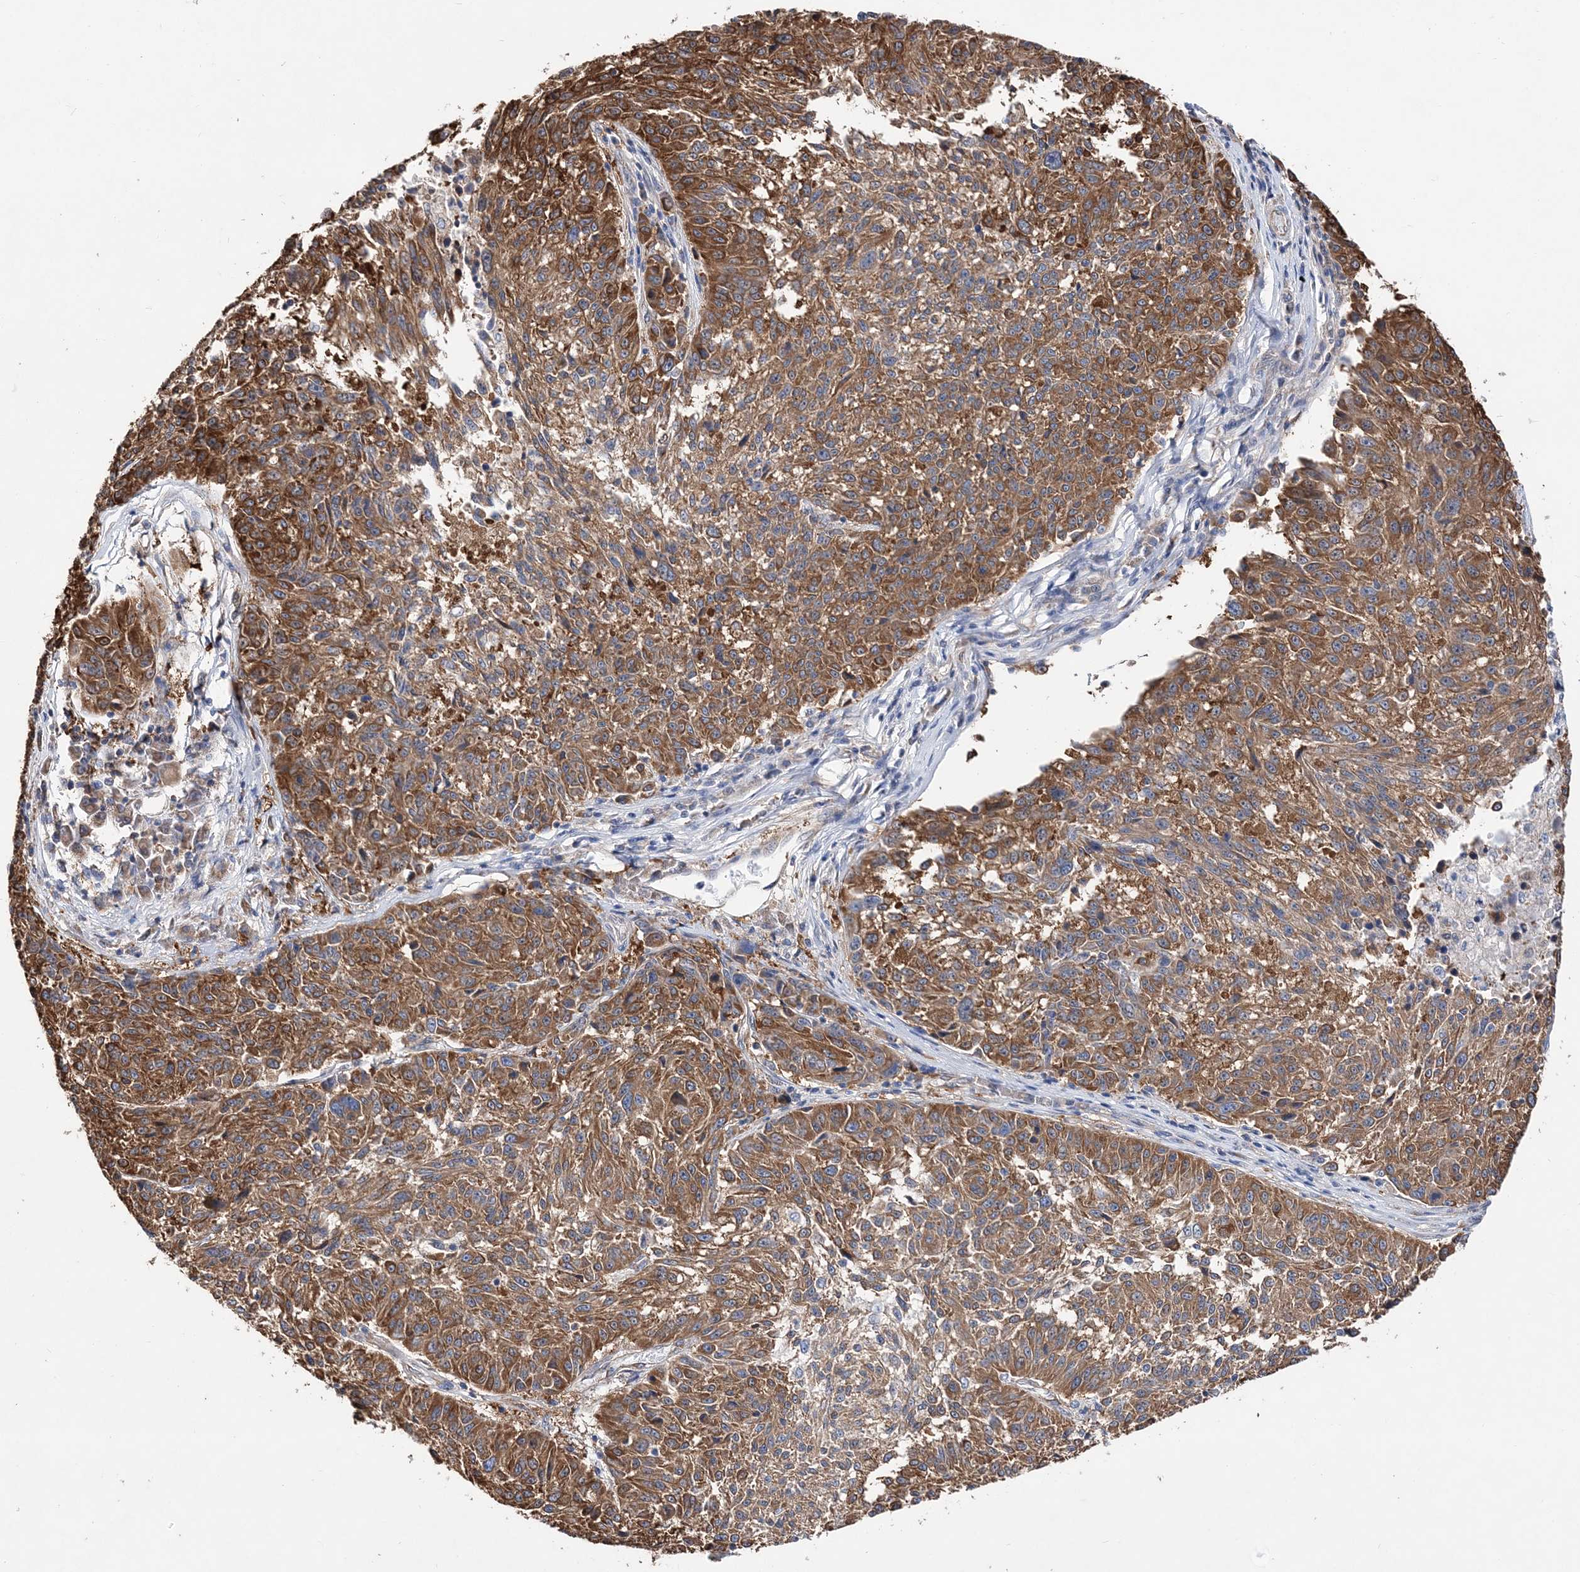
{"staining": {"intensity": "strong", "quantity": ">75%", "location": "cytoplasmic/membranous"}, "tissue": "melanoma", "cell_type": "Tumor cells", "image_type": "cancer", "snomed": [{"axis": "morphology", "description": "Malignant melanoma, NOS"}, {"axis": "topography", "description": "Skin"}], "caption": "Strong cytoplasmic/membranous staining is appreciated in approximately >75% of tumor cells in melanoma.", "gene": "JKAMP", "patient": {"sex": "male", "age": 53}}